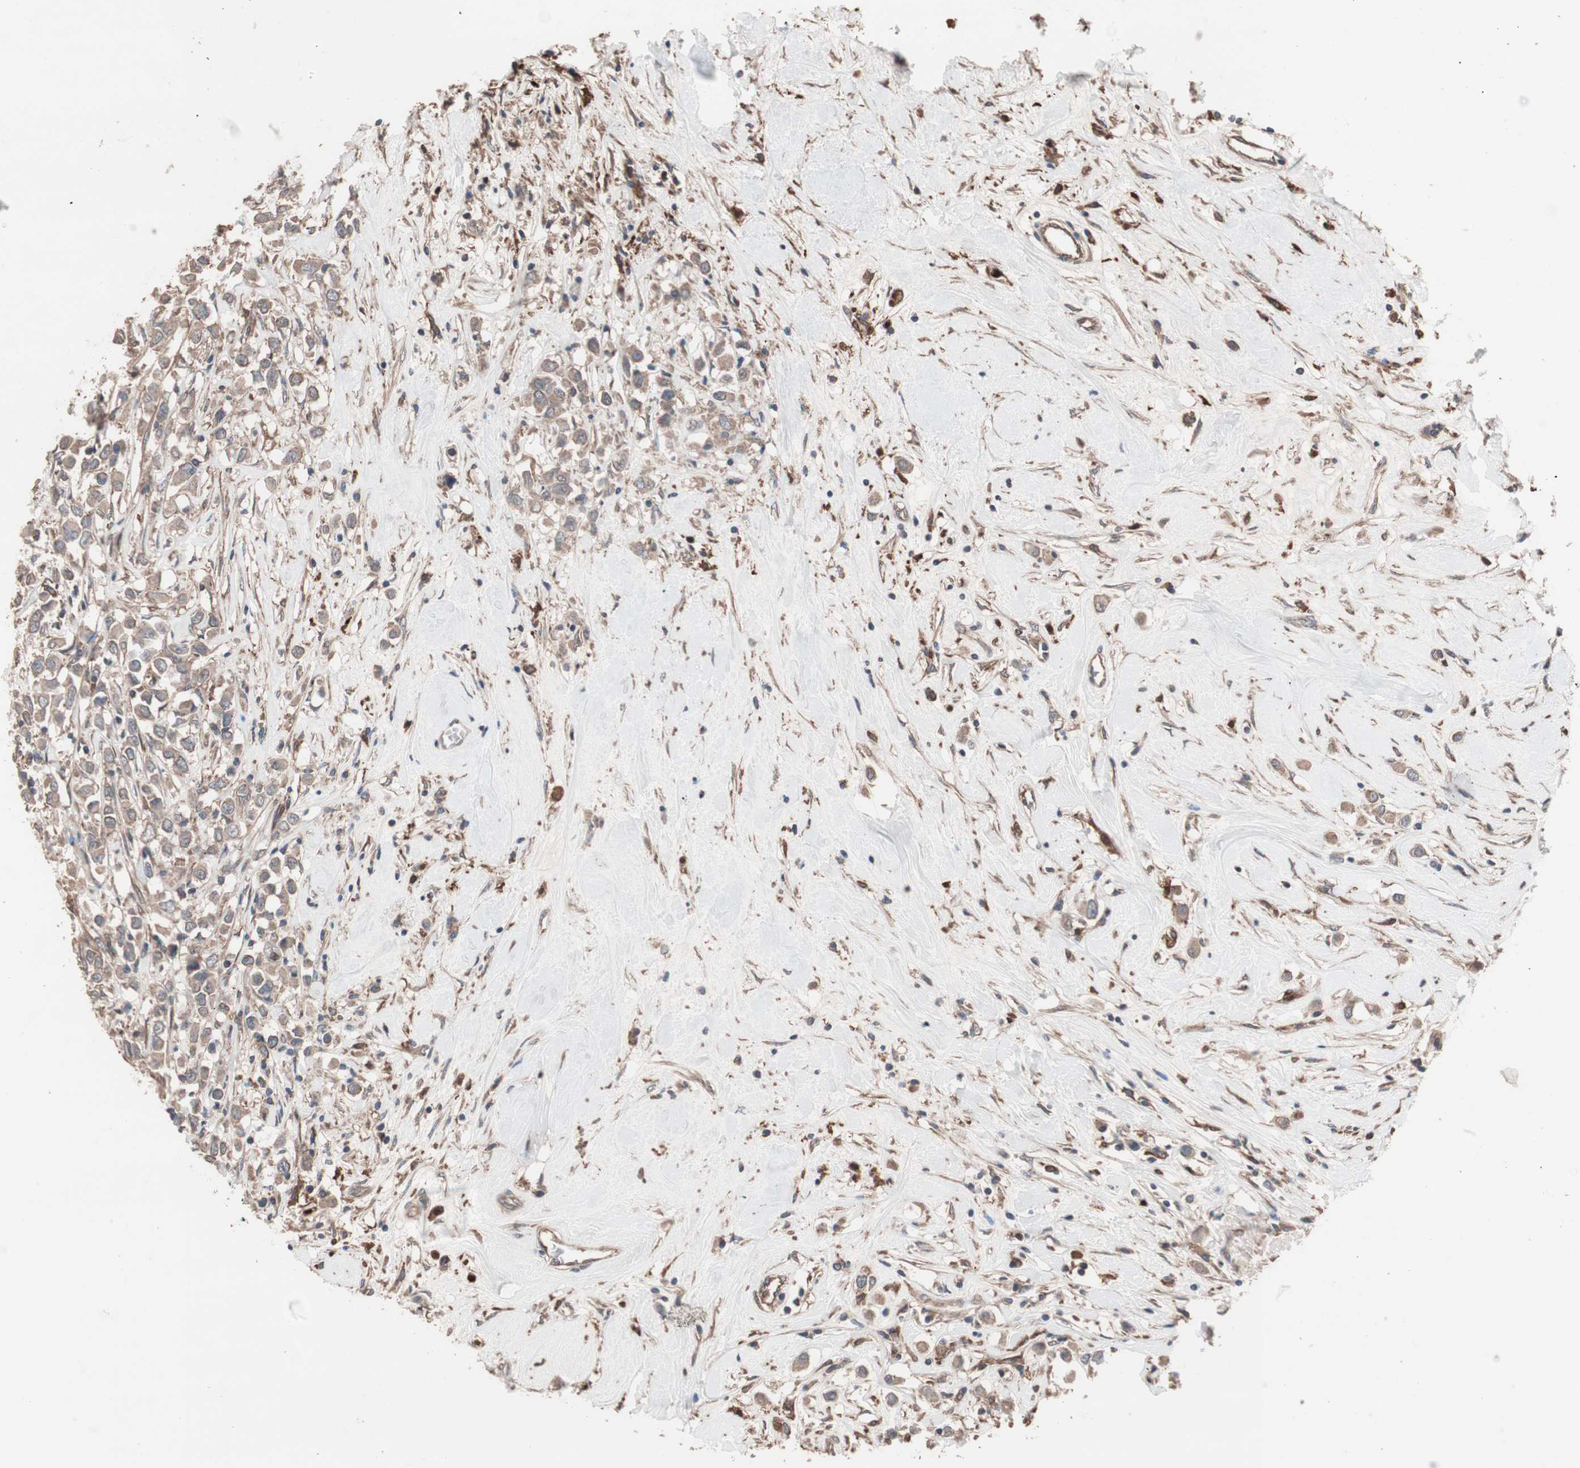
{"staining": {"intensity": "moderate", "quantity": ">75%", "location": "cytoplasmic/membranous"}, "tissue": "breast cancer", "cell_type": "Tumor cells", "image_type": "cancer", "snomed": [{"axis": "morphology", "description": "Duct carcinoma"}, {"axis": "topography", "description": "Breast"}], "caption": "Immunohistochemistry (IHC) image of neoplastic tissue: breast intraductal carcinoma stained using immunohistochemistry demonstrates medium levels of moderate protein expression localized specifically in the cytoplasmic/membranous of tumor cells, appearing as a cytoplasmic/membranous brown color.", "gene": "ATG7", "patient": {"sex": "female", "age": 61}}